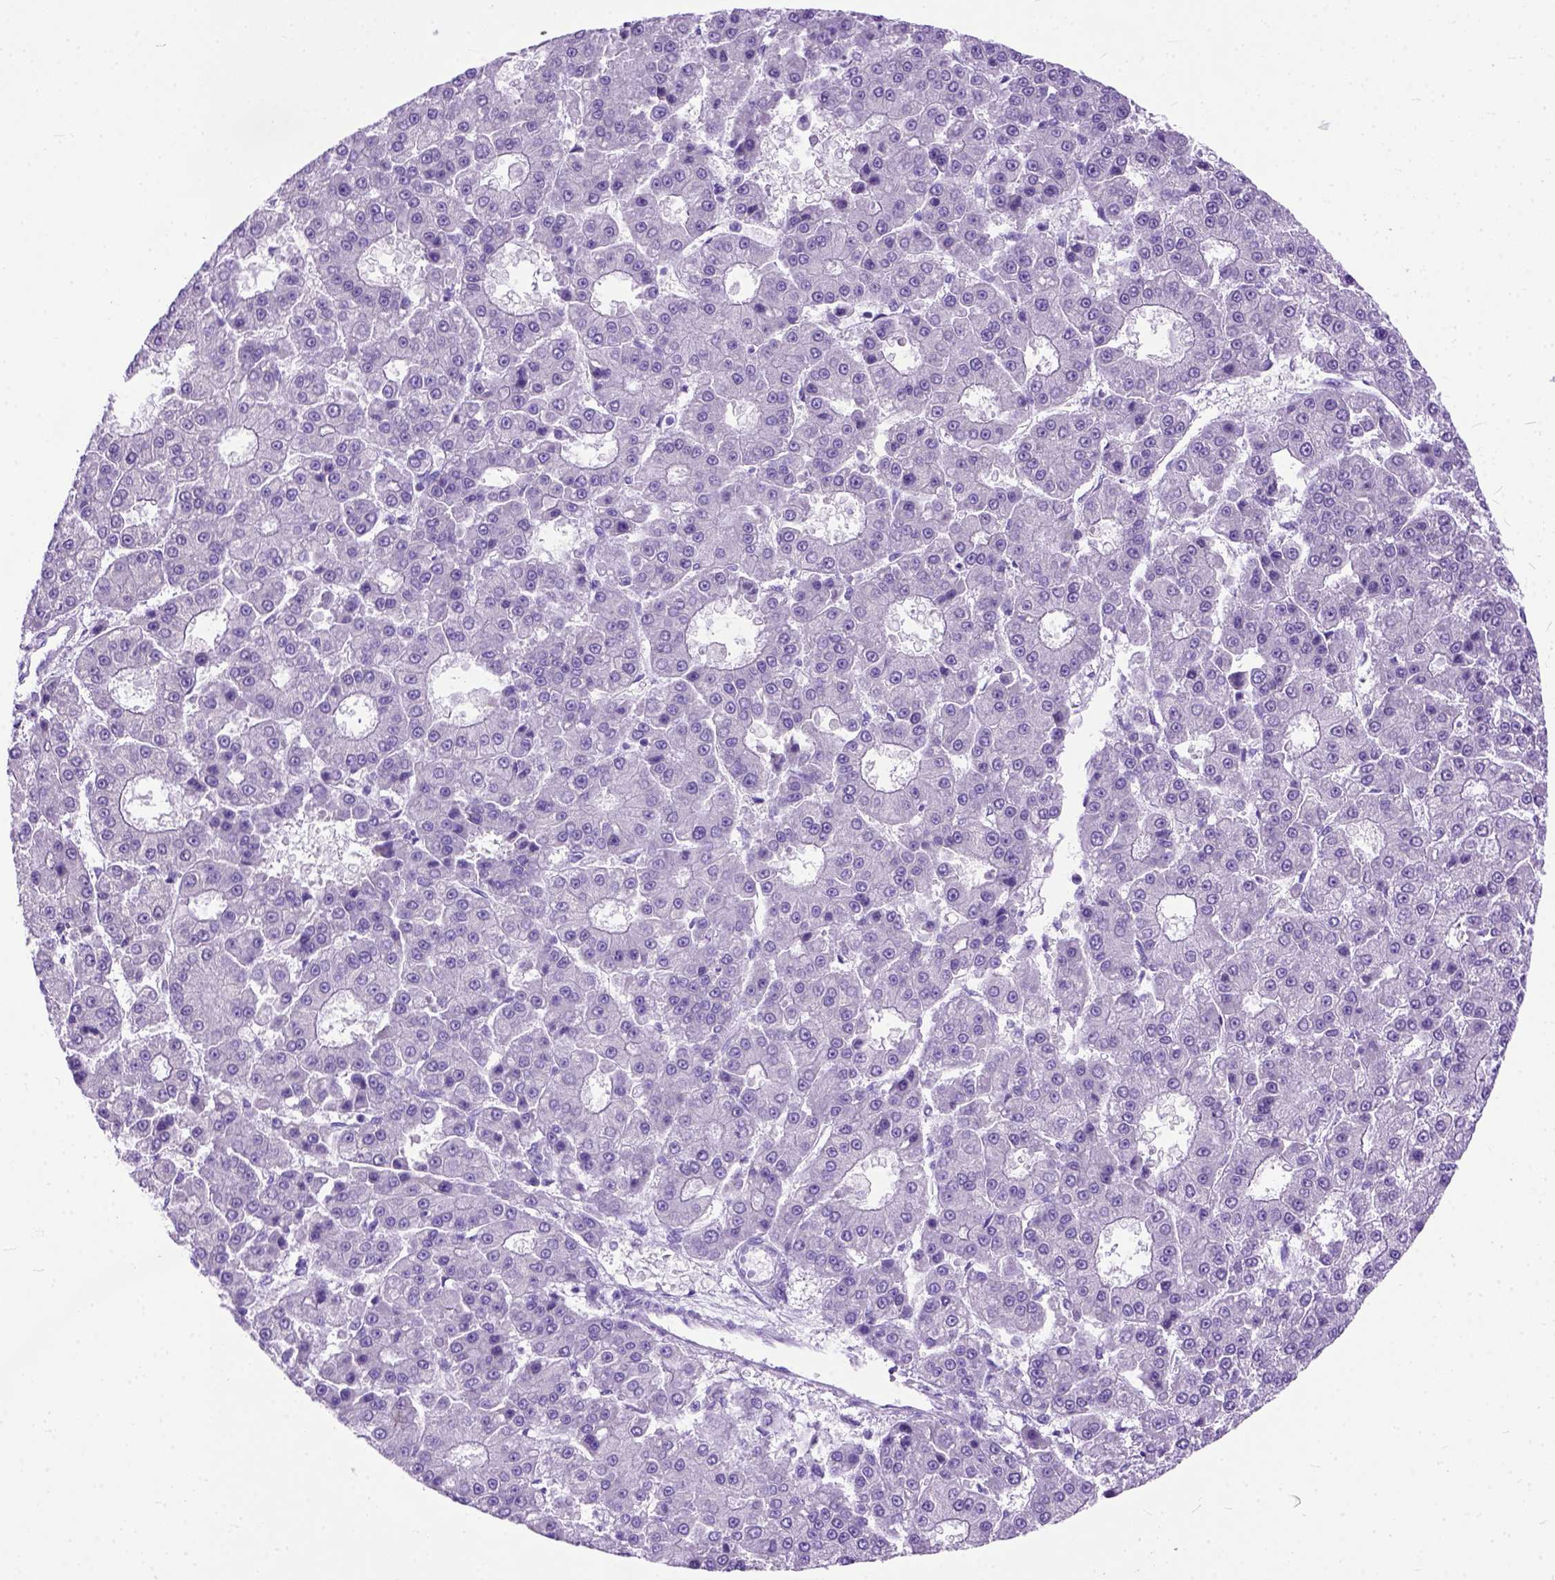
{"staining": {"intensity": "negative", "quantity": "none", "location": "none"}, "tissue": "liver cancer", "cell_type": "Tumor cells", "image_type": "cancer", "snomed": [{"axis": "morphology", "description": "Carcinoma, Hepatocellular, NOS"}, {"axis": "topography", "description": "Liver"}], "caption": "The immunohistochemistry micrograph has no significant positivity in tumor cells of liver hepatocellular carcinoma tissue.", "gene": "ODAD3", "patient": {"sex": "male", "age": 70}}